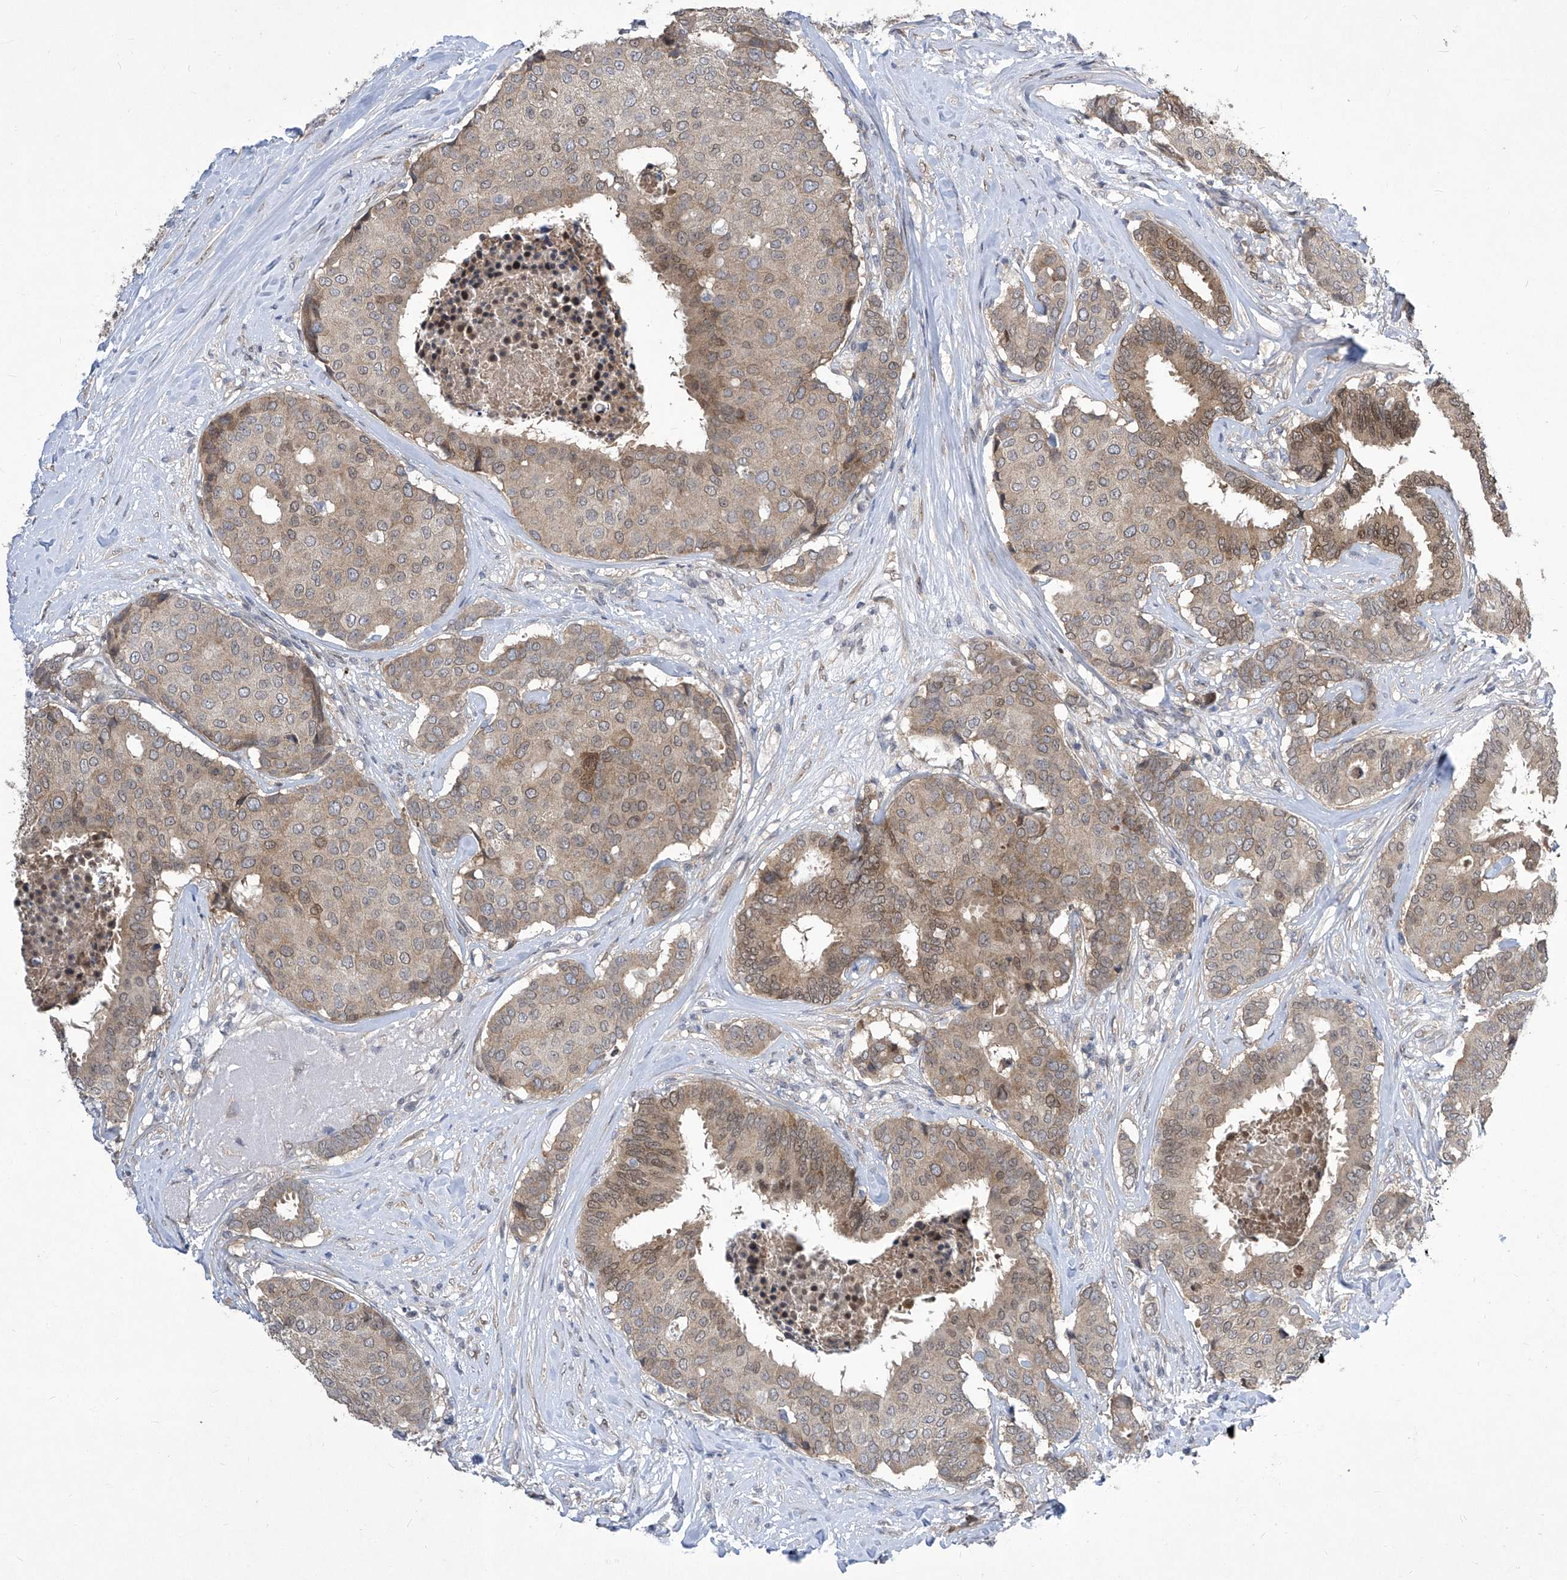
{"staining": {"intensity": "weak", "quantity": ">75%", "location": "cytoplasmic/membranous,nuclear"}, "tissue": "breast cancer", "cell_type": "Tumor cells", "image_type": "cancer", "snomed": [{"axis": "morphology", "description": "Duct carcinoma"}, {"axis": "topography", "description": "Breast"}], "caption": "A low amount of weak cytoplasmic/membranous and nuclear positivity is appreciated in about >75% of tumor cells in breast cancer (infiltrating ductal carcinoma) tissue.", "gene": "CETN2", "patient": {"sex": "female", "age": 75}}